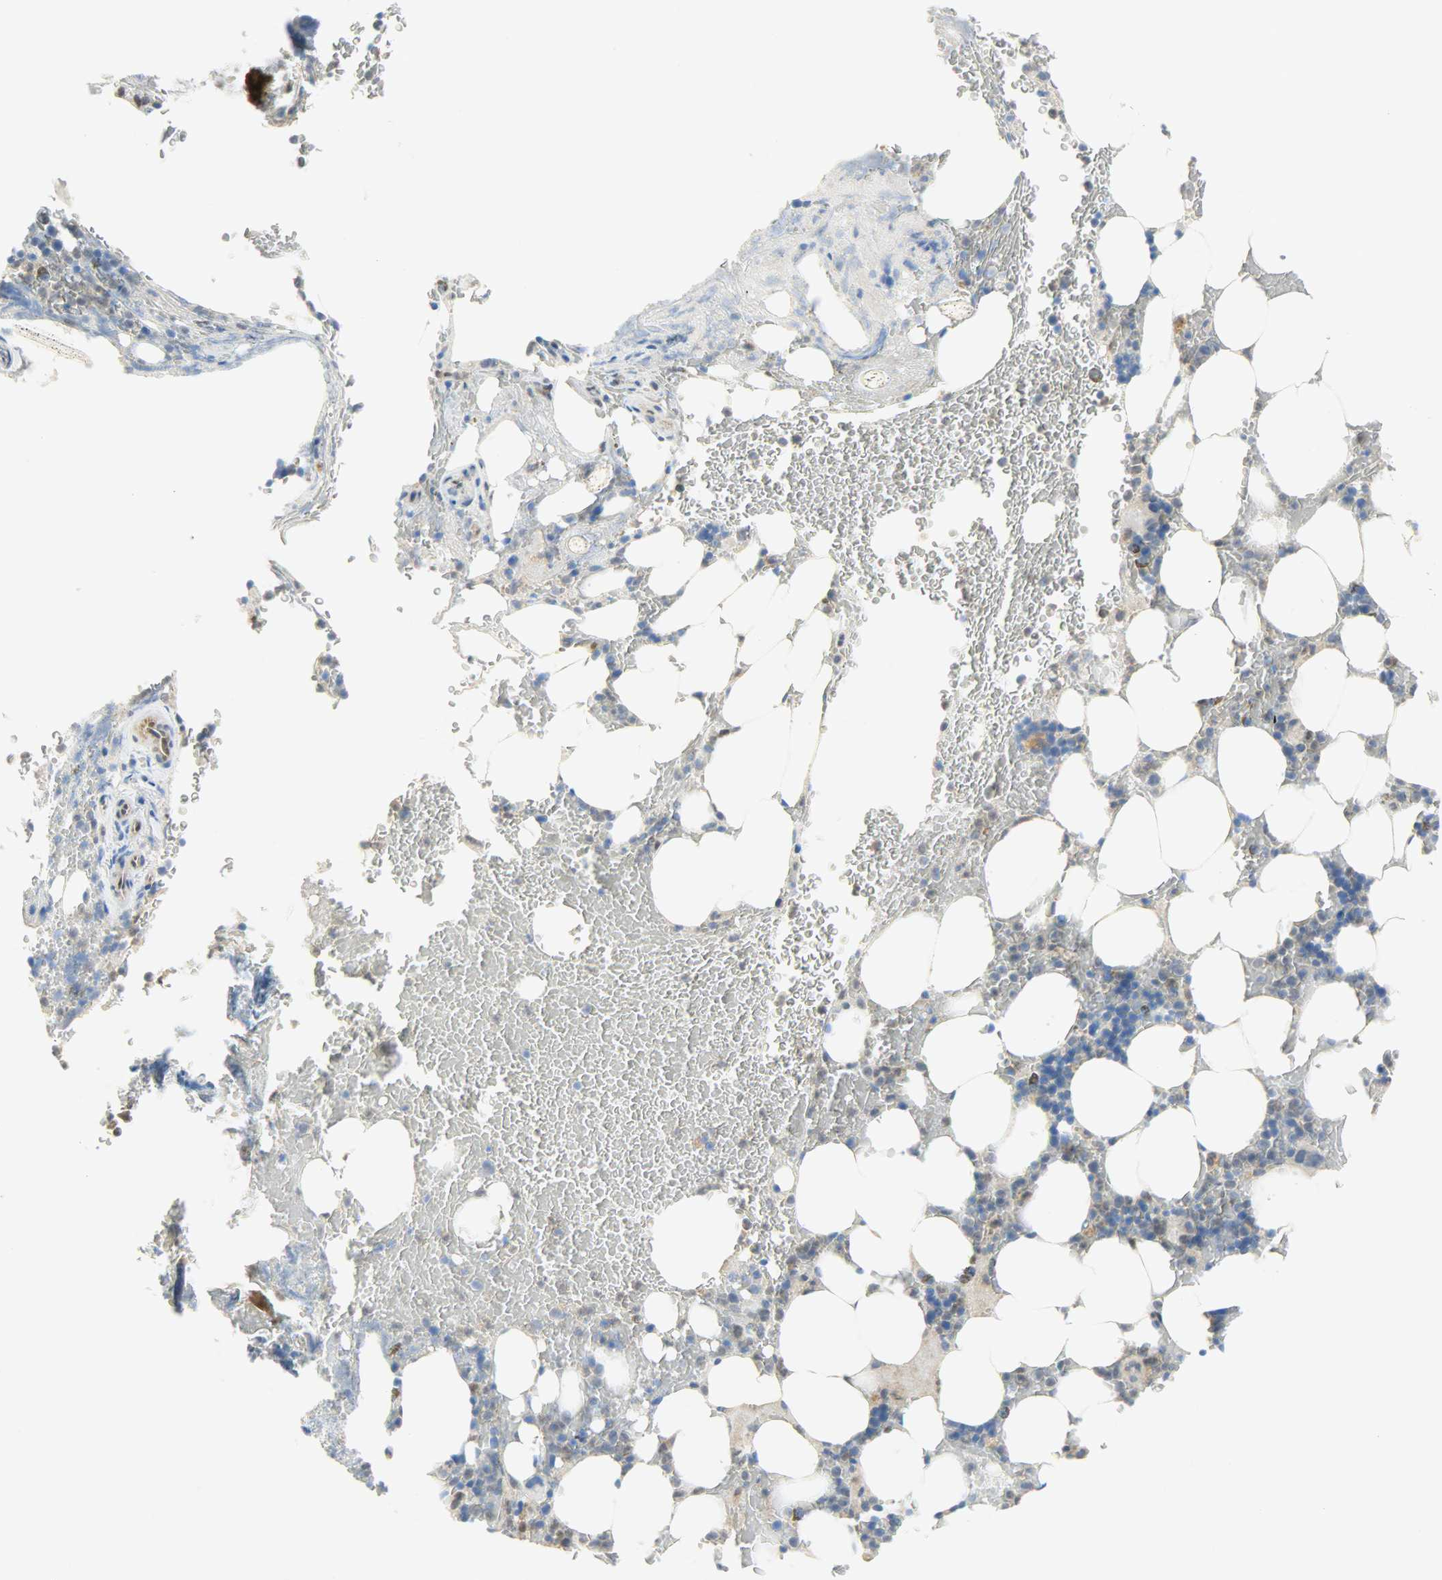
{"staining": {"intensity": "moderate", "quantity": "25%-75%", "location": "cytoplasmic/membranous"}, "tissue": "bone marrow", "cell_type": "Hematopoietic cells", "image_type": "normal", "snomed": [{"axis": "morphology", "description": "Normal tissue, NOS"}, {"axis": "topography", "description": "Bone marrow"}], "caption": "High-magnification brightfield microscopy of normal bone marrow stained with DAB (brown) and counterstained with hematoxylin (blue). hematopoietic cells exhibit moderate cytoplasmic/membranous expression is appreciated in about25%-75% of cells.", "gene": "FKBP1A", "patient": {"sex": "female", "age": 73}}